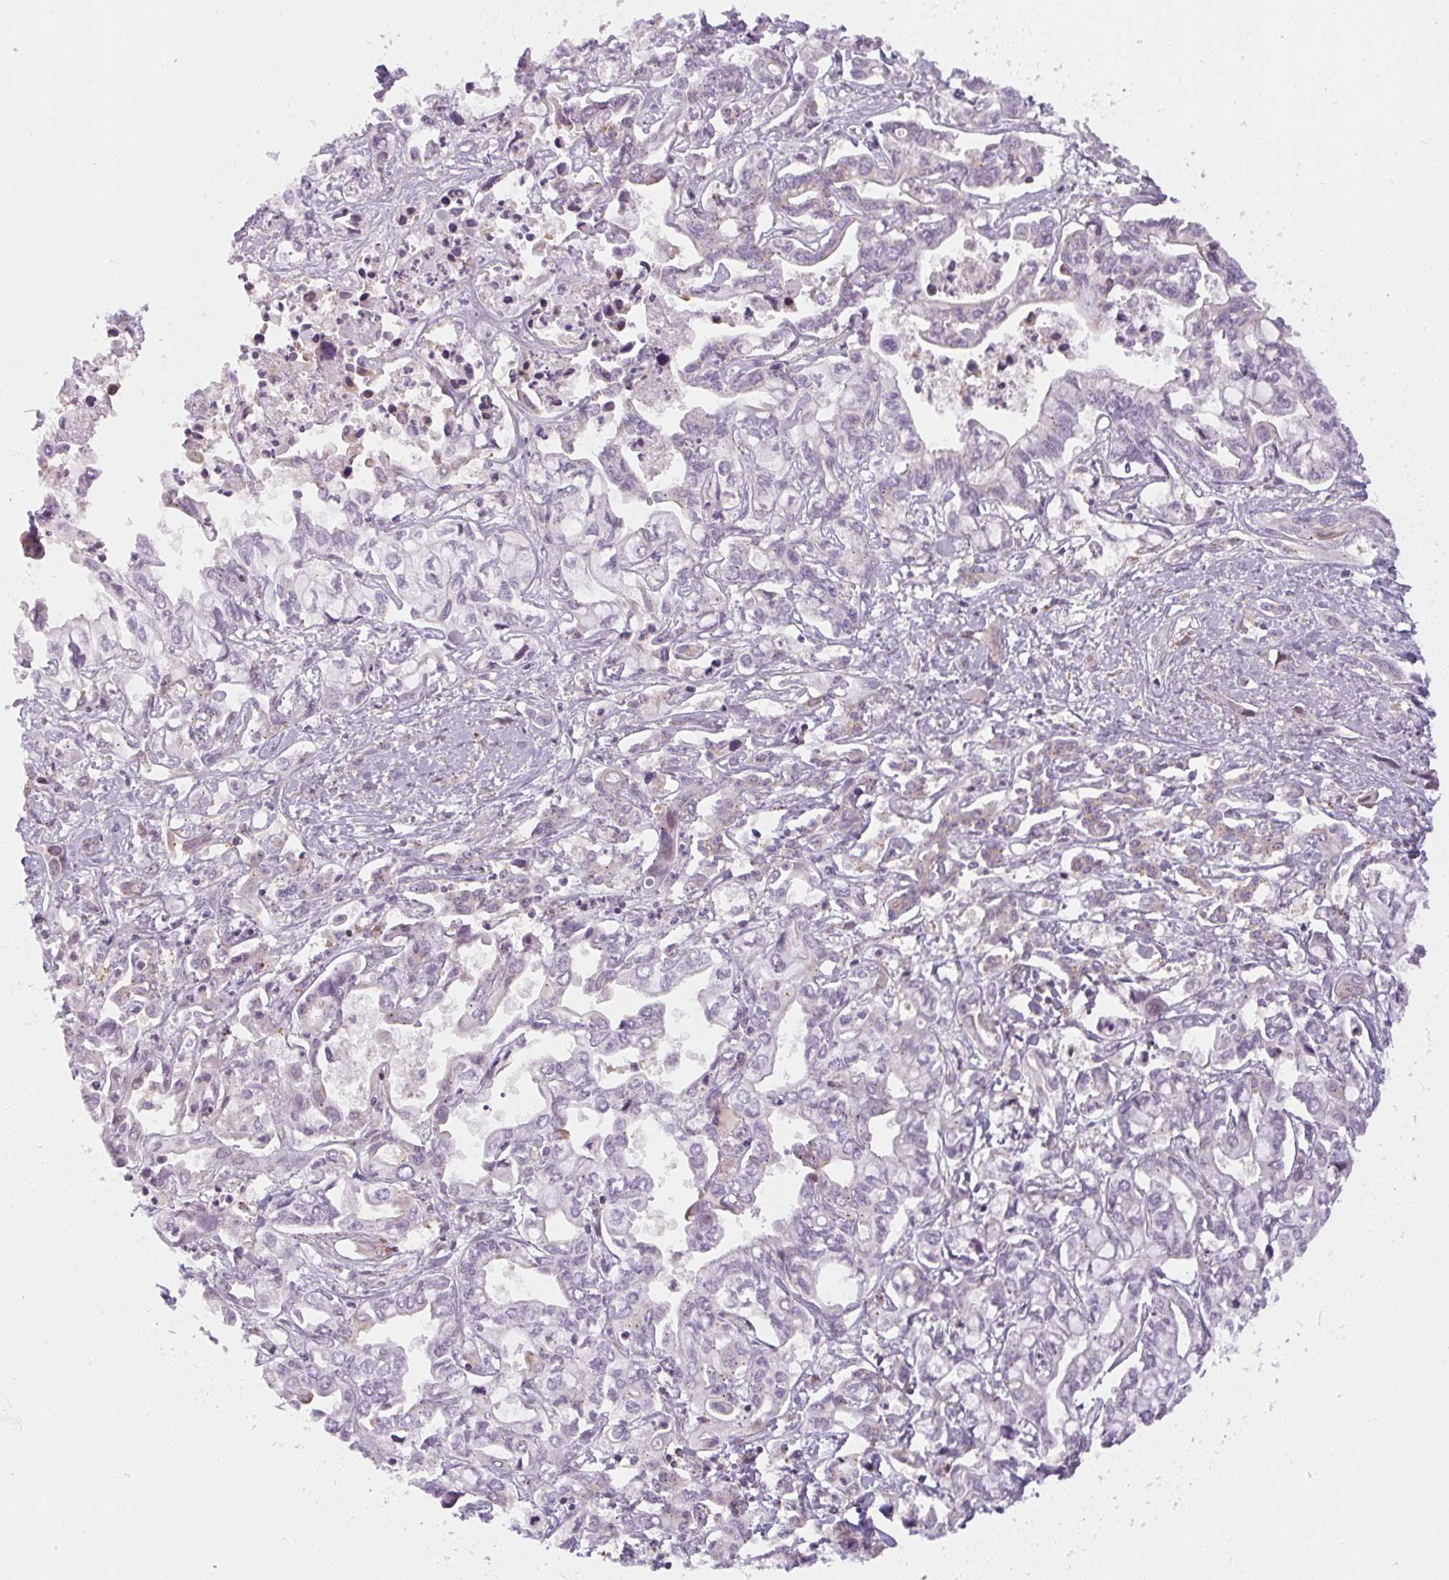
{"staining": {"intensity": "negative", "quantity": "none", "location": "none"}, "tissue": "liver cancer", "cell_type": "Tumor cells", "image_type": "cancer", "snomed": [{"axis": "morphology", "description": "Cholangiocarcinoma"}, {"axis": "topography", "description": "Liver"}], "caption": "High magnification brightfield microscopy of liver cancer stained with DAB (3,3'-diaminobenzidine) (brown) and counterstained with hematoxylin (blue): tumor cells show no significant expression.", "gene": "SULF1", "patient": {"sex": "female", "age": 64}}